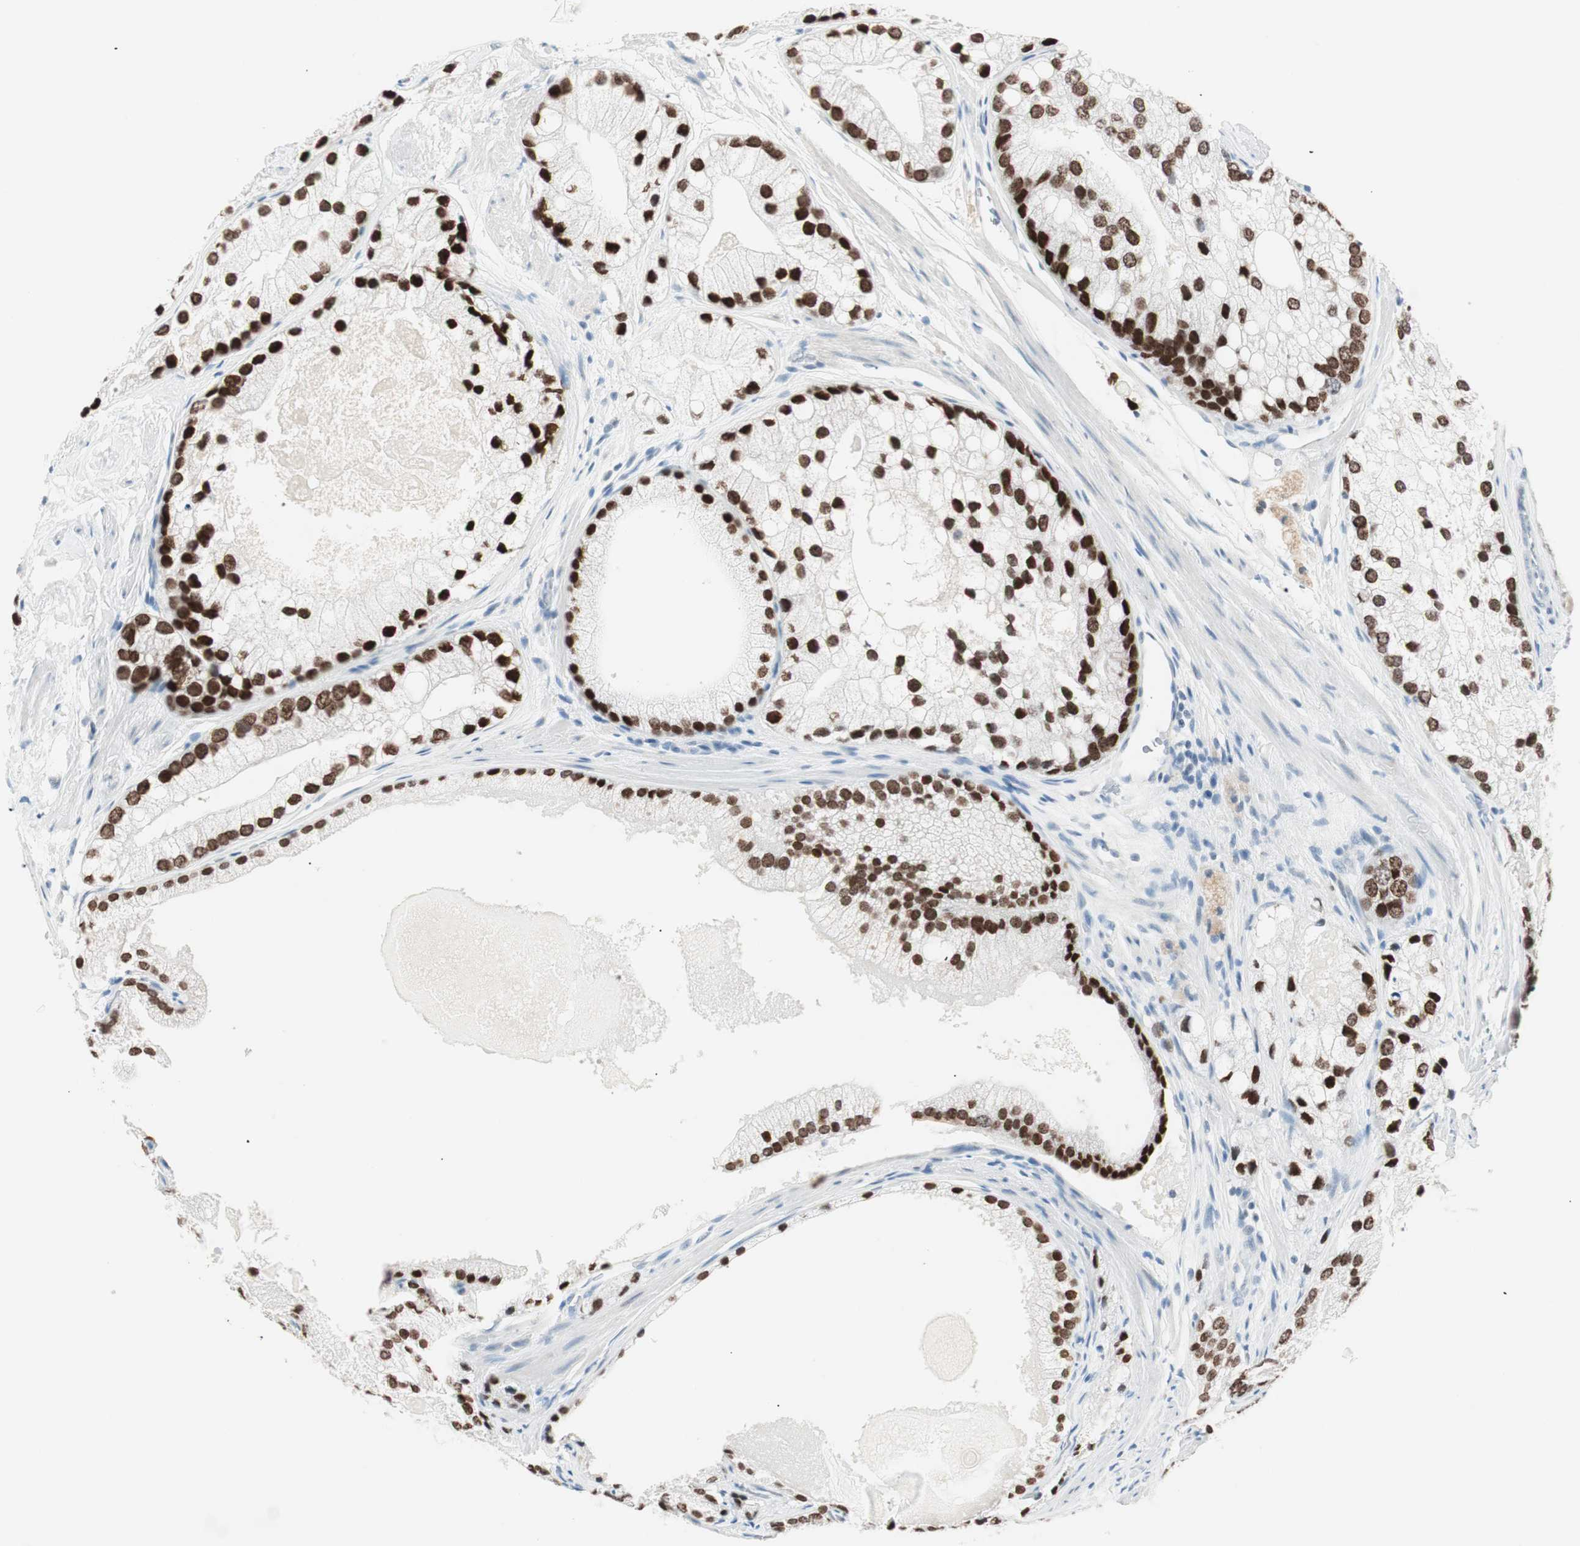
{"staining": {"intensity": "strong", "quantity": ">75%", "location": "nuclear"}, "tissue": "prostate cancer", "cell_type": "Tumor cells", "image_type": "cancer", "snomed": [{"axis": "morphology", "description": "Adenocarcinoma, Low grade"}, {"axis": "topography", "description": "Prostate"}], "caption": "This micrograph exhibits immunohistochemistry staining of prostate adenocarcinoma (low-grade), with high strong nuclear expression in about >75% of tumor cells.", "gene": "HOXB13", "patient": {"sex": "male", "age": 69}}